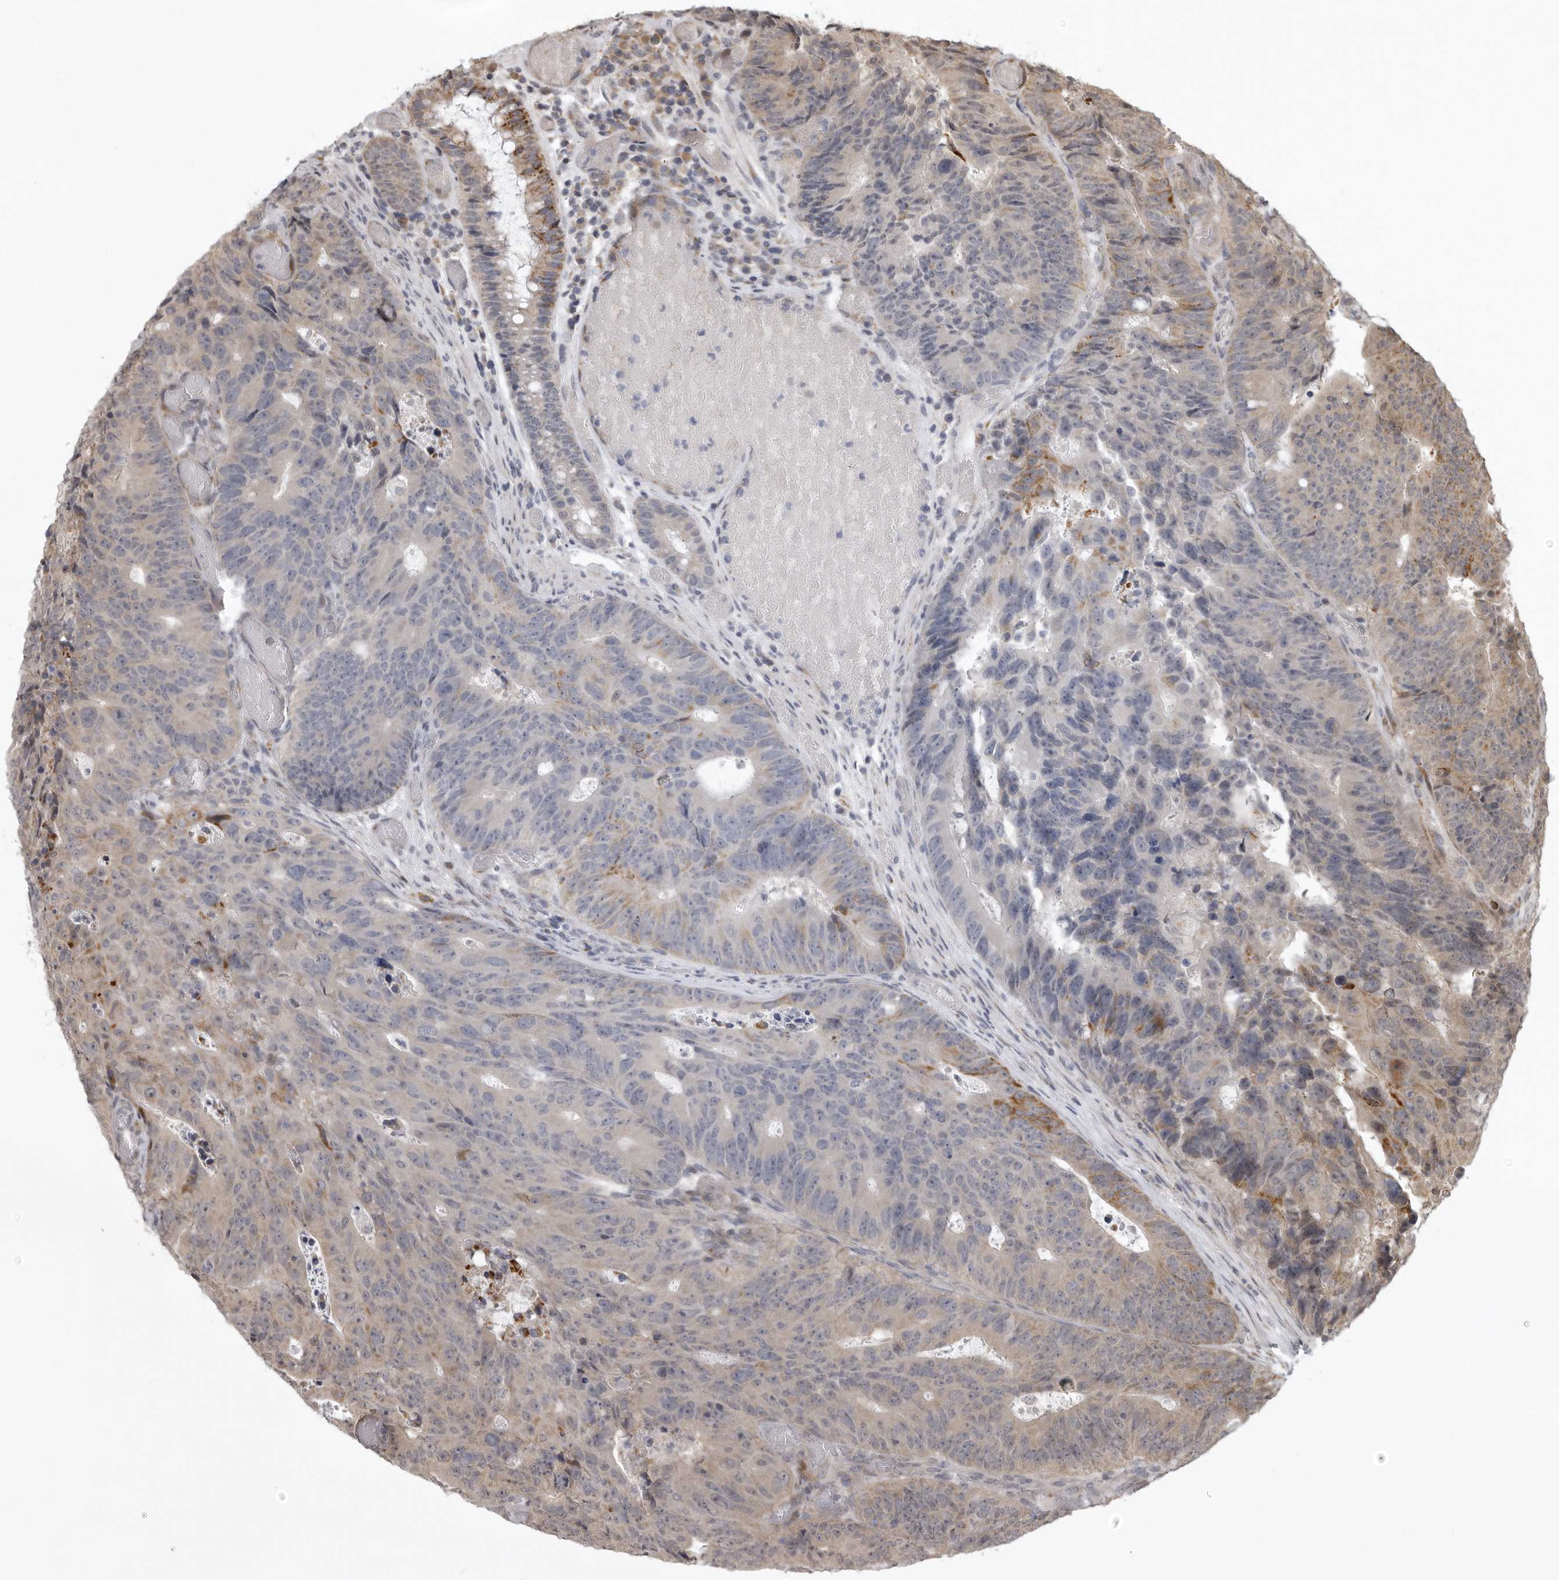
{"staining": {"intensity": "moderate", "quantity": "<25%", "location": "cytoplasmic/membranous"}, "tissue": "colorectal cancer", "cell_type": "Tumor cells", "image_type": "cancer", "snomed": [{"axis": "morphology", "description": "Adenocarcinoma, NOS"}, {"axis": "topography", "description": "Colon"}], "caption": "The micrograph demonstrates a brown stain indicating the presence of a protein in the cytoplasmic/membranous of tumor cells in colorectal cancer (adenocarcinoma).", "gene": "C1orf109", "patient": {"sex": "male", "age": 87}}